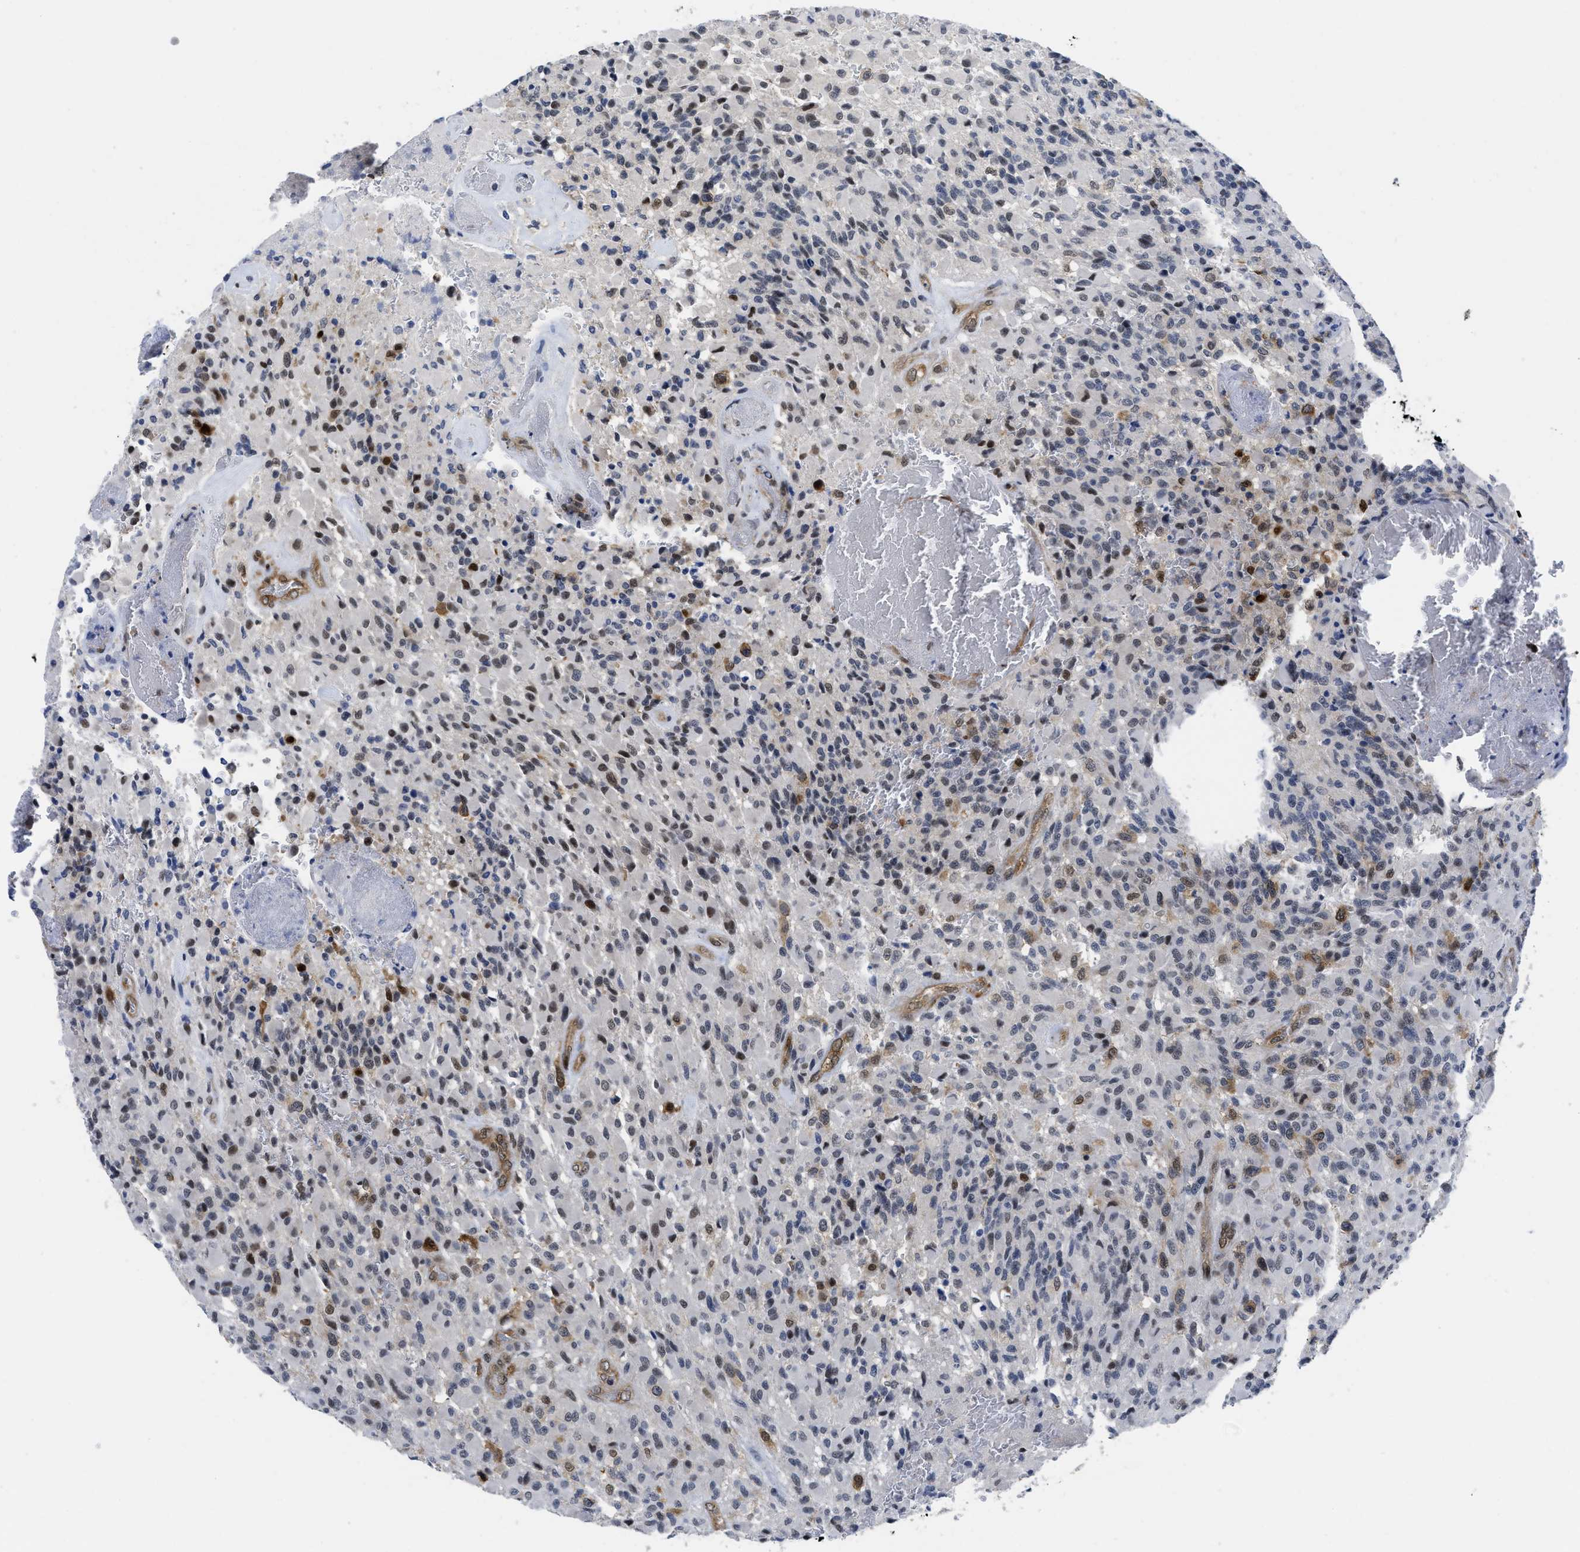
{"staining": {"intensity": "moderate", "quantity": "<25%", "location": "nuclear"}, "tissue": "glioma", "cell_type": "Tumor cells", "image_type": "cancer", "snomed": [{"axis": "morphology", "description": "Glioma, malignant, High grade"}, {"axis": "topography", "description": "Brain"}], "caption": "DAB (3,3'-diaminobenzidine) immunohistochemical staining of malignant glioma (high-grade) displays moderate nuclear protein positivity in about <25% of tumor cells.", "gene": "HIF1A", "patient": {"sex": "male", "age": 71}}